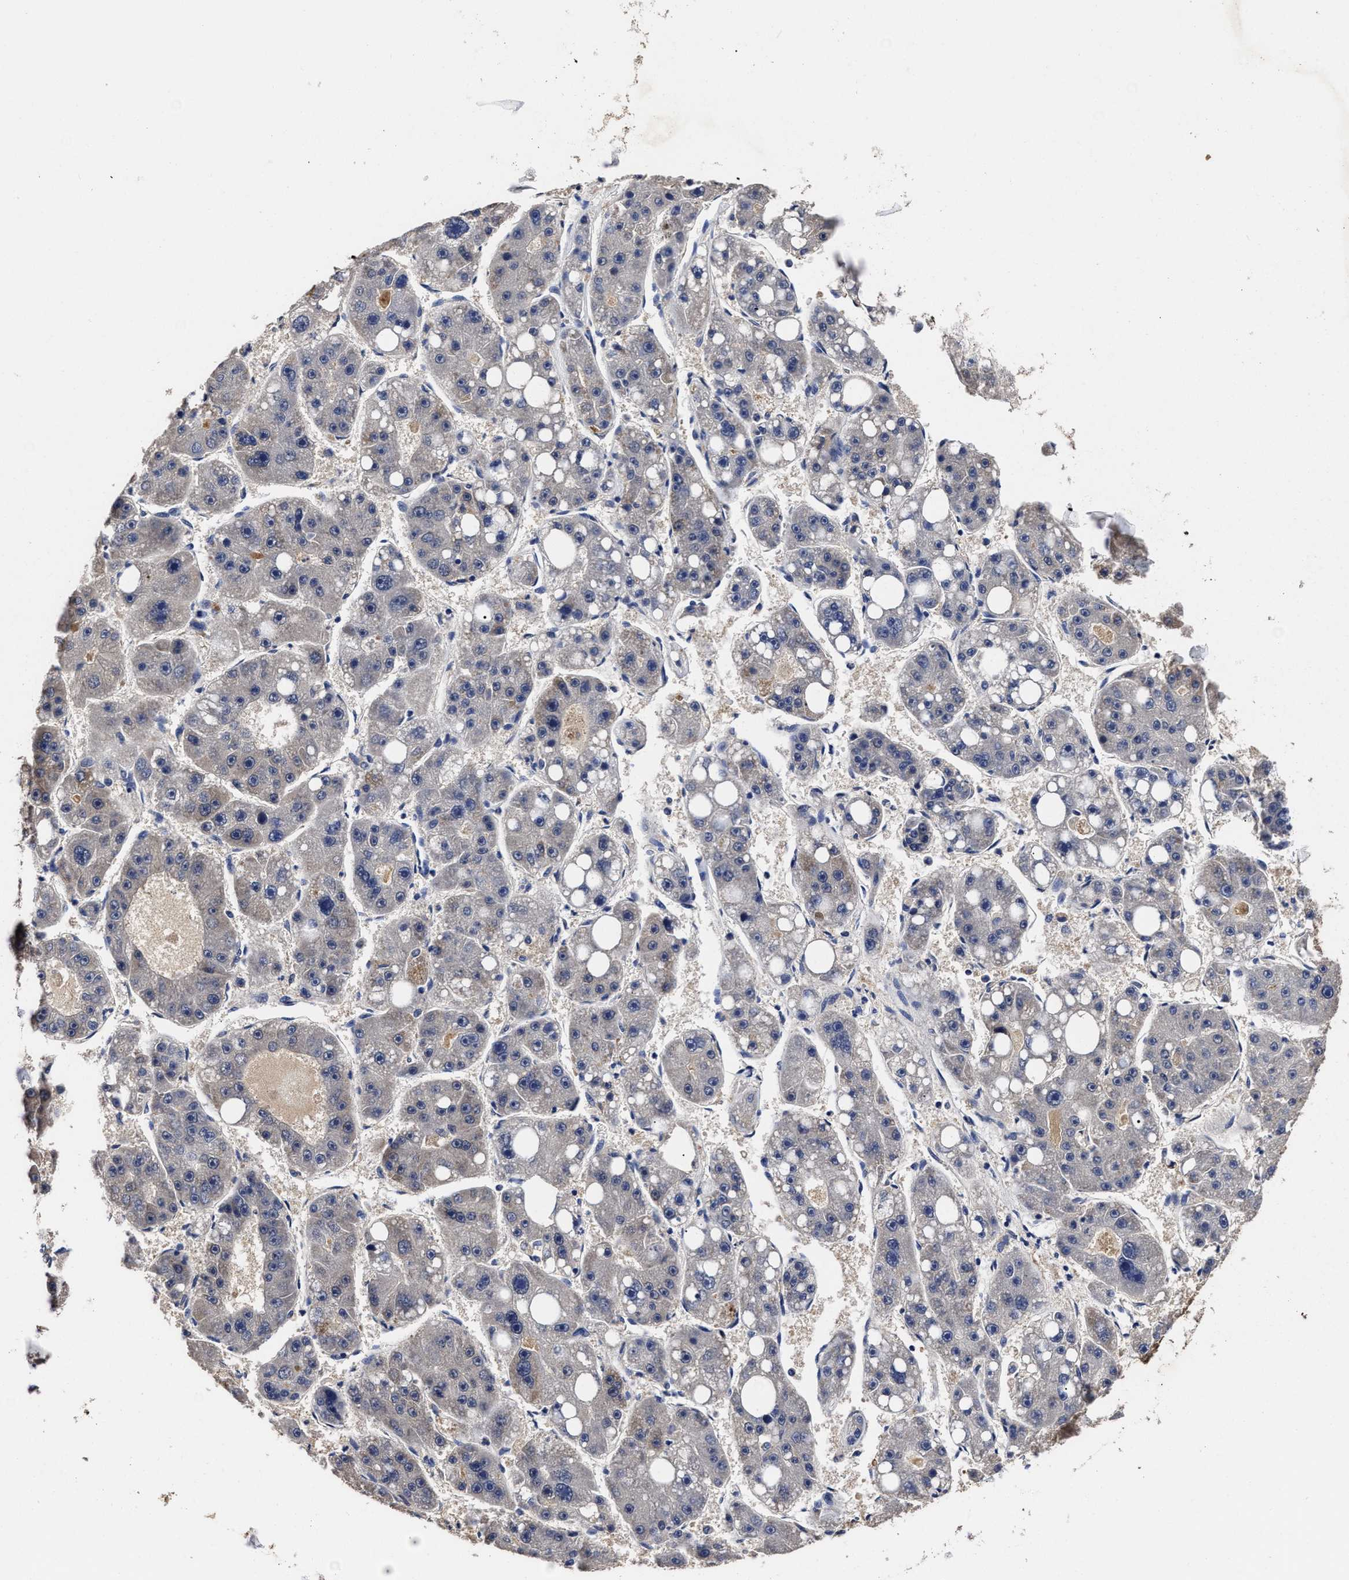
{"staining": {"intensity": "negative", "quantity": "none", "location": "none"}, "tissue": "liver cancer", "cell_type": "Tumor cells", "image_type": "cancer", "snomed": [{"axis": "morphology", "description": "Carcinoma, Hepatocellular, NOS"}, {"axis": "topography", "description": "Liver"}], "caption": "Liver cancer (hepatocellular carcinoma) was stained to show a protein in brown. There is no significant expression in tumor cells. (DAB (3,3'-diaminobenzidine) immunohistochemistry (IHC) with hematoxylin counter stain).", "gene": "SOCS5", "patient": {"sex": "female", "age": 61}}